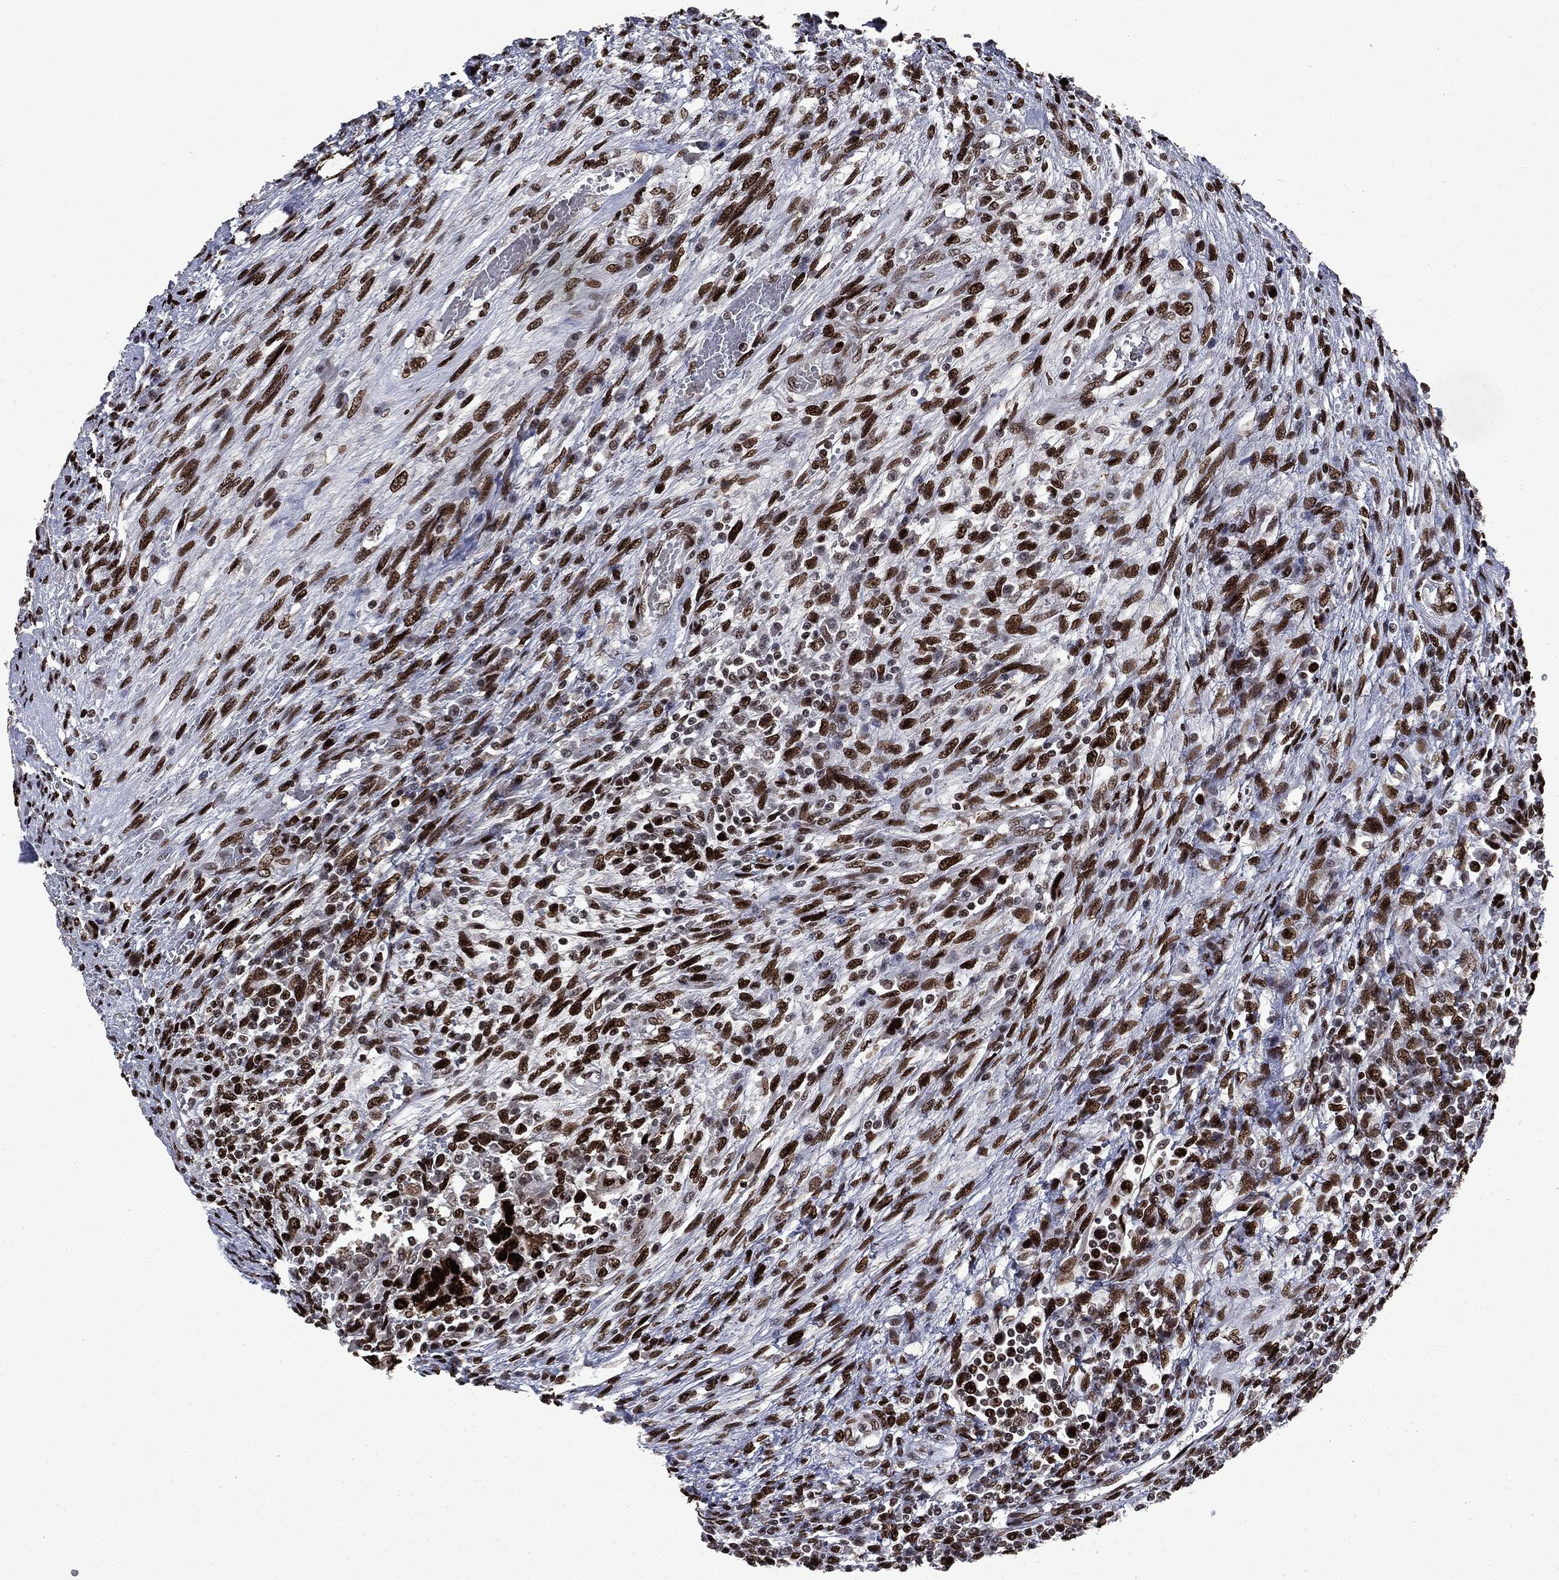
{"staining": {"intensity": "strong", "quantity": ">75%", "location": "nuclear"}, "tissue": "testis cancer", "cell_type": "Tumor cells", "image_type": "cancer", "snomed": [{"axis": "morphology", "description": "Carcinoma, Embryonal, NOS"}, {"axis": "topography", "description": "Testis"}], "caption": "Immunohistochemistry (DAB) staining of testis cancer (embryonal carcinoma) reveals strong nuclear protein expression in about >75% of tumor cells.", "gene": "MSH2", "patient": {"sex": "male", "age": 26}}